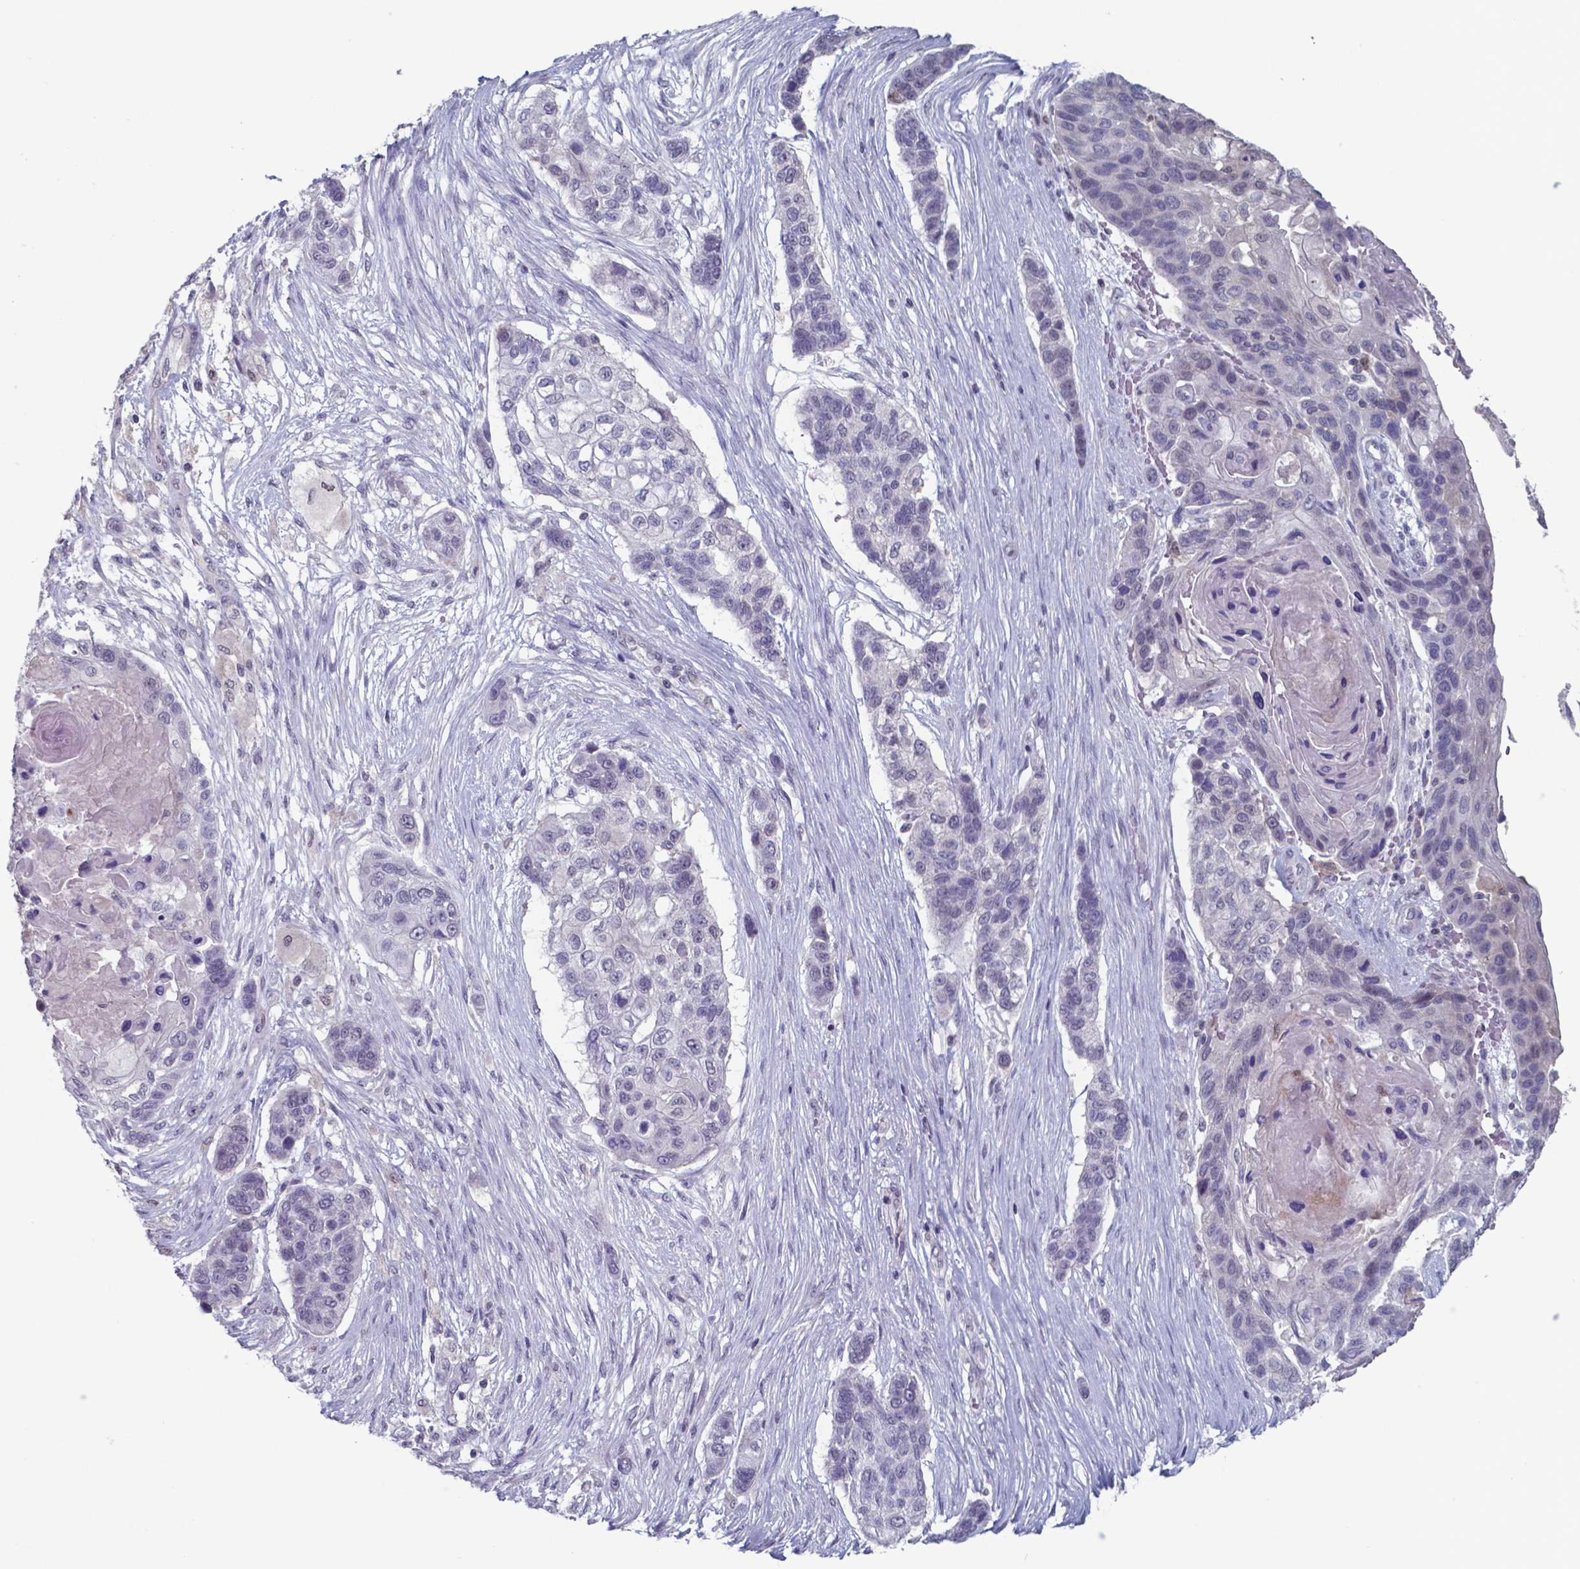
{"staining": {"intensity": "negative", "quantity": "none", "location": "none"}, "tissue": "lung cancer", "cell_type": "Tumor cells", "image_type": "cancer", "snomed": [{"axis": "morphology", "description": "Squamous cell carcinoma, NOS"}, {"axis": "topography", "description": "Lung"}], "caption": "DAB (3,3'-diaminobenzidine) immunohistochemical staining of human lung squamous cell carcinoma shows no significant expression in tumor cells.", "gene": "TDP2", "patient": {"sex": "male", "age": 69}}